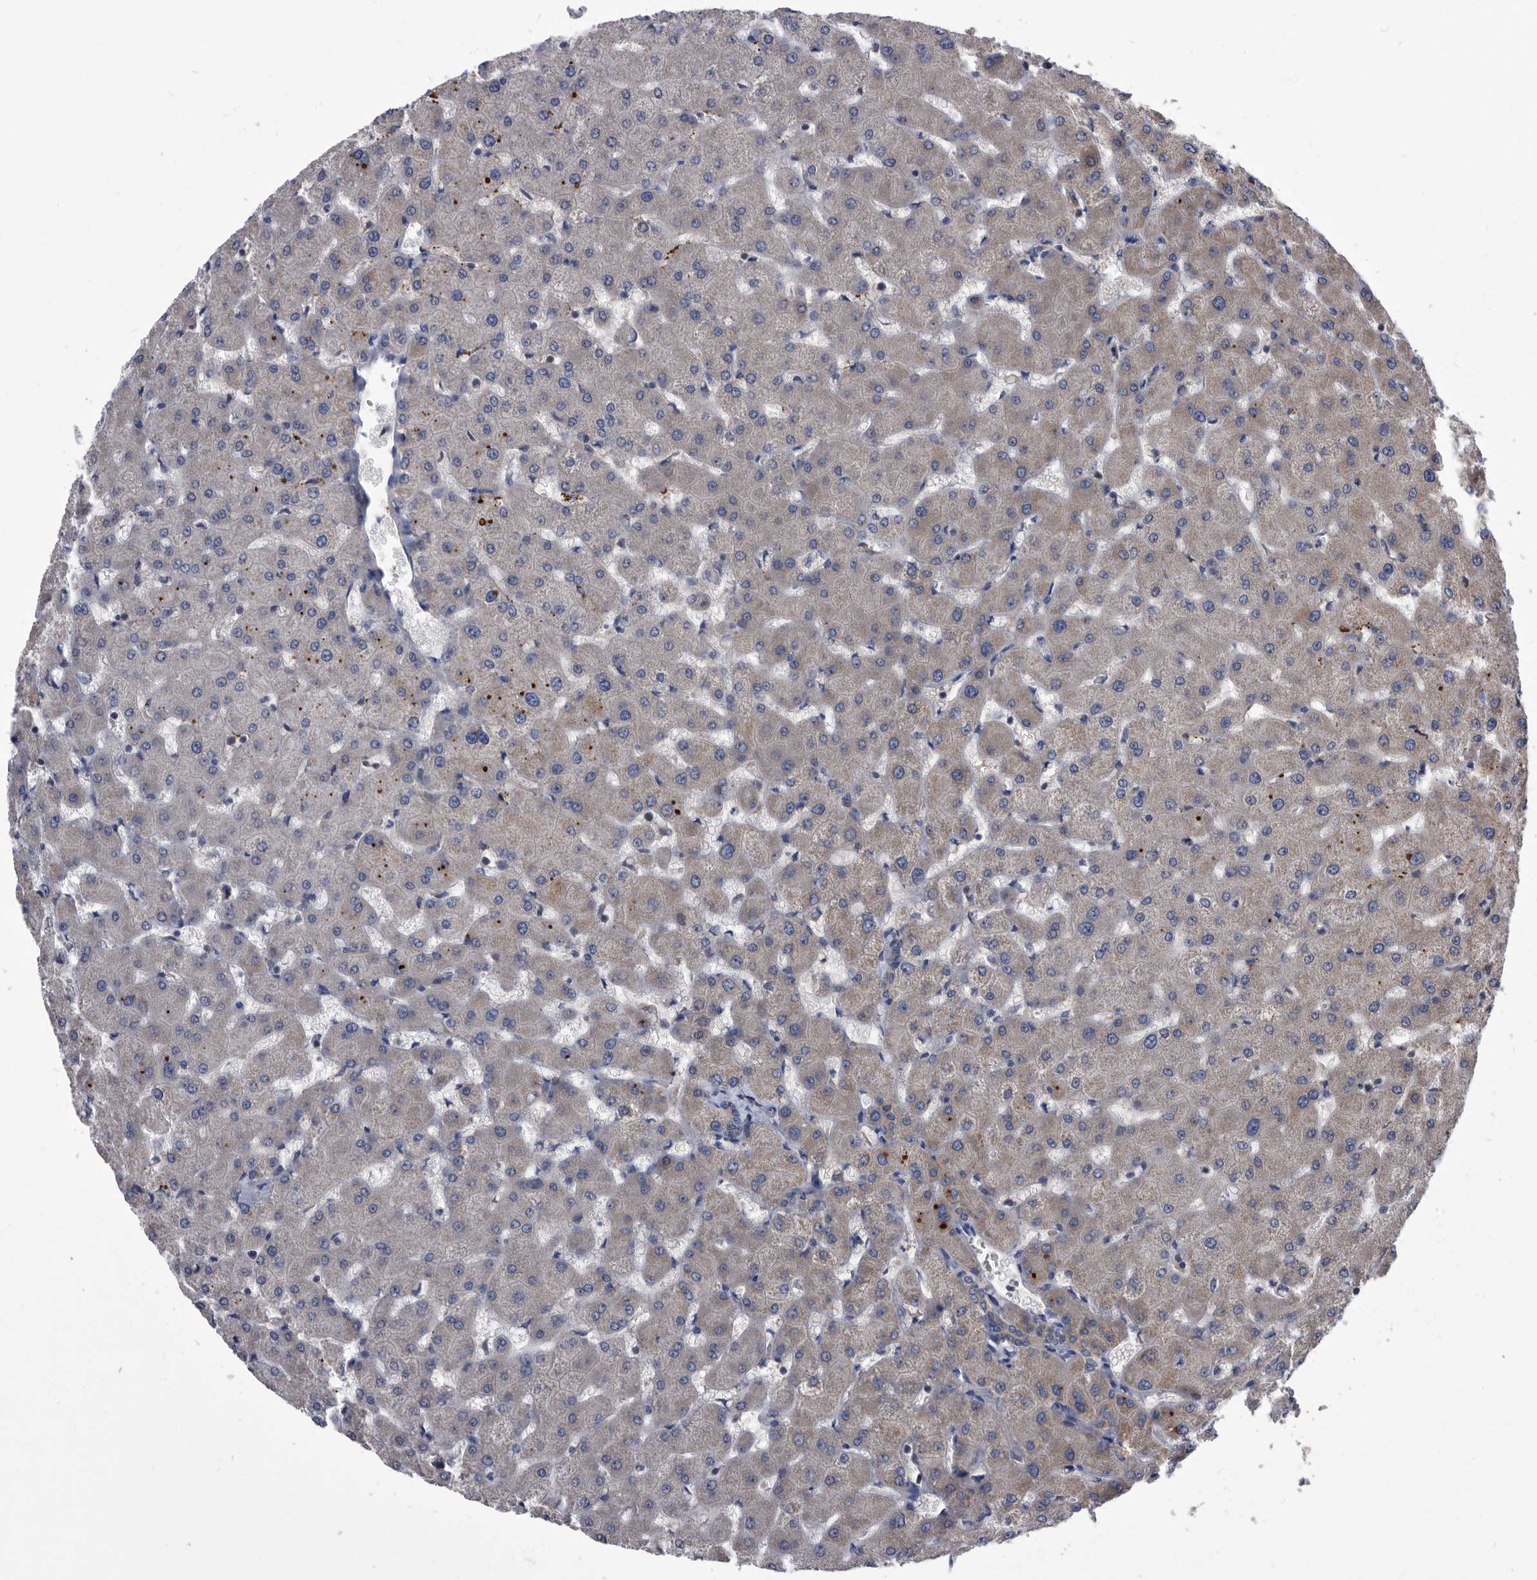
{"staining": {"intensity": "negative", "quantity": "none", "location": "none"}, "tissue": "liver", "cell_type": "Cholangiocytes", "image_type": "normal", "snomed": [{"axis": "morphology", "description": "Normal tissue, NOS"}, {"axis": "topography", "description": "Liver"}], "caption": "This is a photomicrograph of immunohistochemistry (IHC) staining of normal liver, which shows no positivity in cholangiocytes. (Immunohistochemistry, brightfield microscopy, high magnification).", "gene": "DTNBP1", "patient": {"sex": "female", "age": 63}}